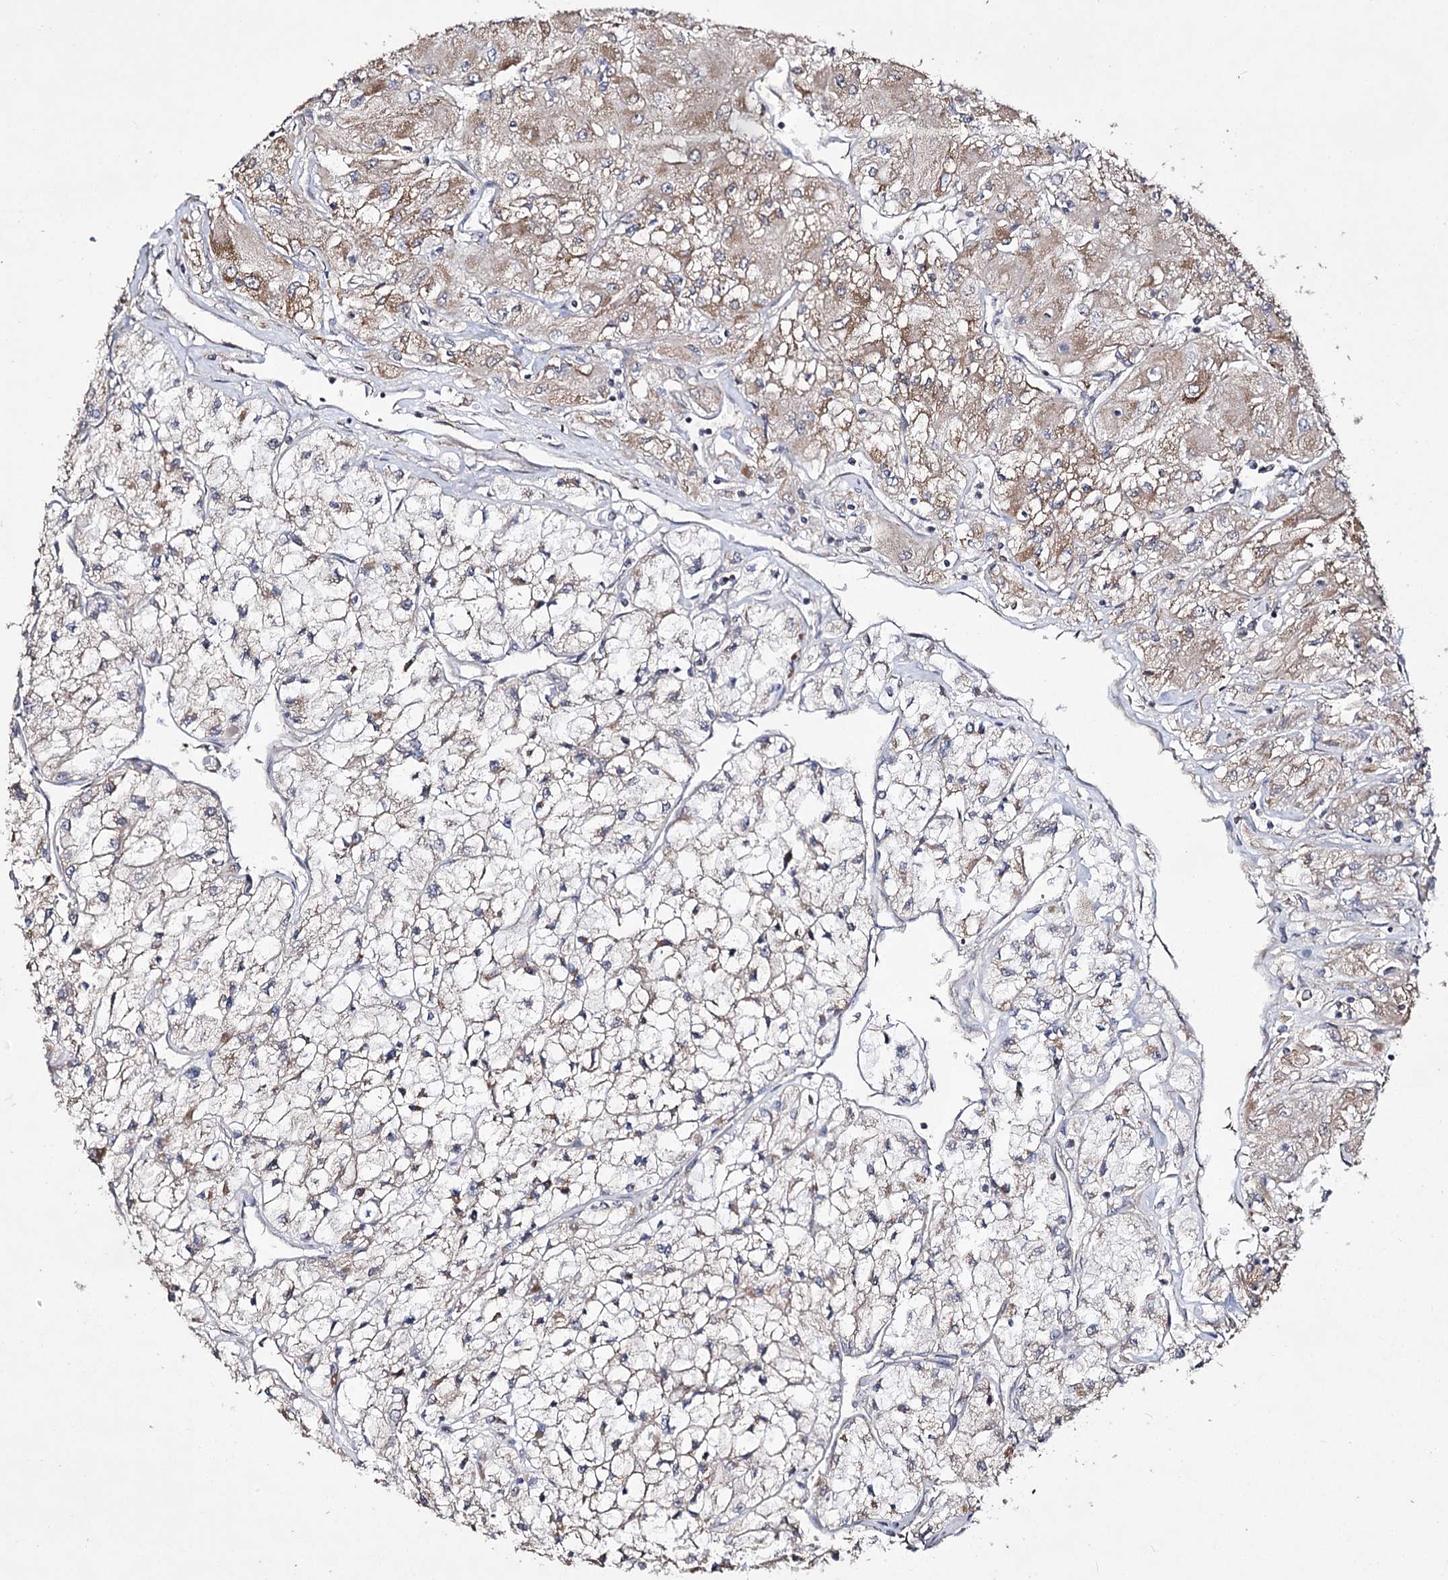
{"staining": {"intensity": "moderate", "quantity": "25%-75%", "location": "cytoplasmic/membranous"}, "tissue": "renal cancer", "cell_type": "Tumor cells", "image_type": "cancer", "snomed": [{"axis": "morphology", "description": "Adenocarcinoma, NOS"}, {"axis": "topography", "description": "Kidney"}], "caption": "High-magnification brightfield microscopy of adenocarcinoma (renal) stained with DAB (brown) and counterstained with hematoxylin (blue). tumor cells exhibit moderate cytoplasmic/membranous staining is identified in approximately25%-75% of cells.", "gene": "ACTR6", "patient": {"sex": "male", "age": 80}}